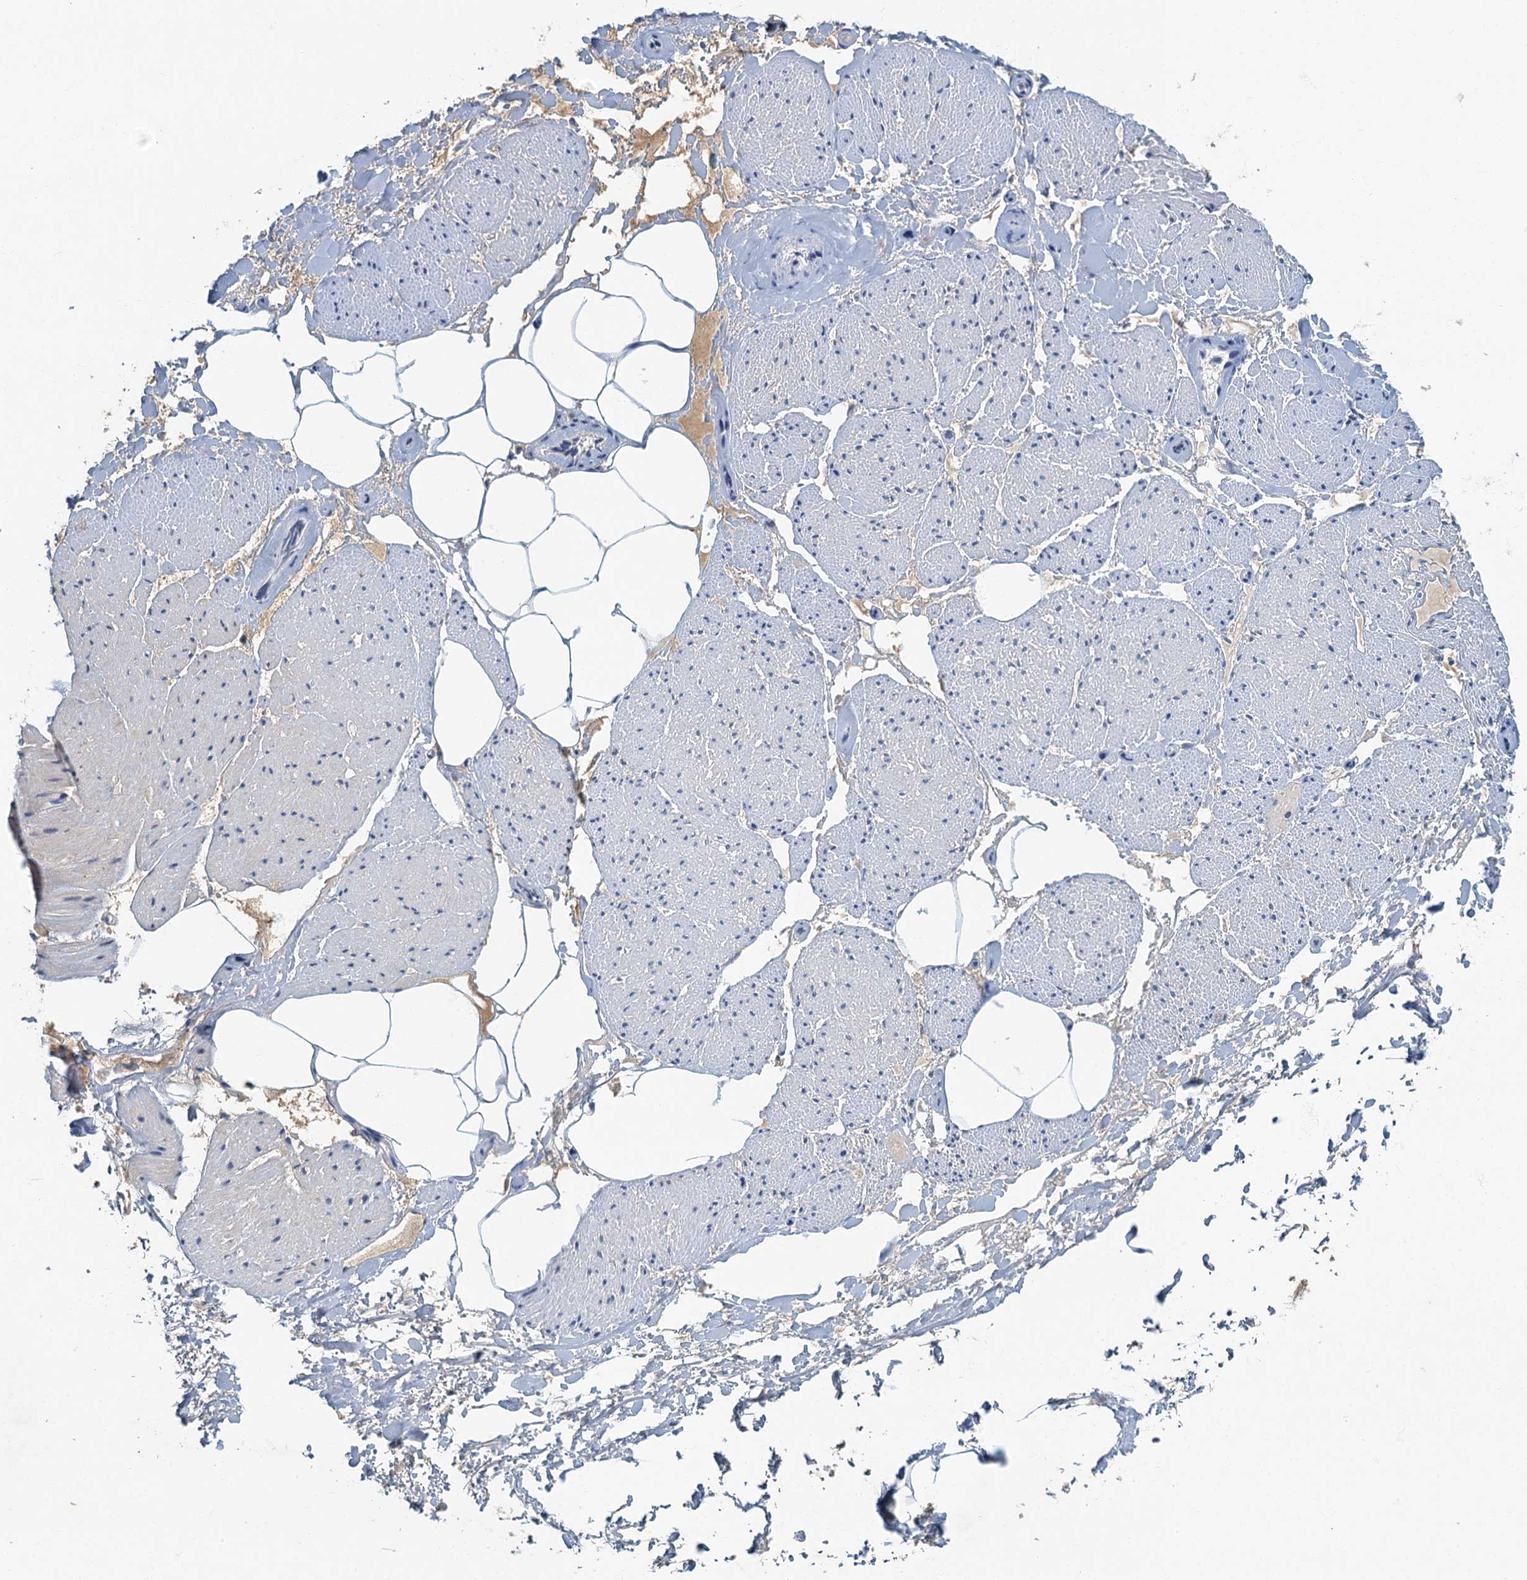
{"staining": {"intensity": "negative", "quantity": "none", "location": "none"}, "tissue": "adipose tissue", "cell_type": "Adipocytes", "image_type": "normal", "snomed": [{"axis": "morphology", "description": "Normal tissue, NOS"}, {"axis": "morphology", "description": "Adenocarcinoma, Low grade"}, {"axis": "topography", "description": "Prostate"}, {"axis": "topography", "description": "Peripheral nerve tissue"}], "caption": "DAB (3,3'-diaminobenzidine) immunohistochemical staining of unremarkable adipose tissue demonstrates no significant expression in adipocytes.", "gene": "SPDYC", "patient": {"sex": "male", "age": 63}}